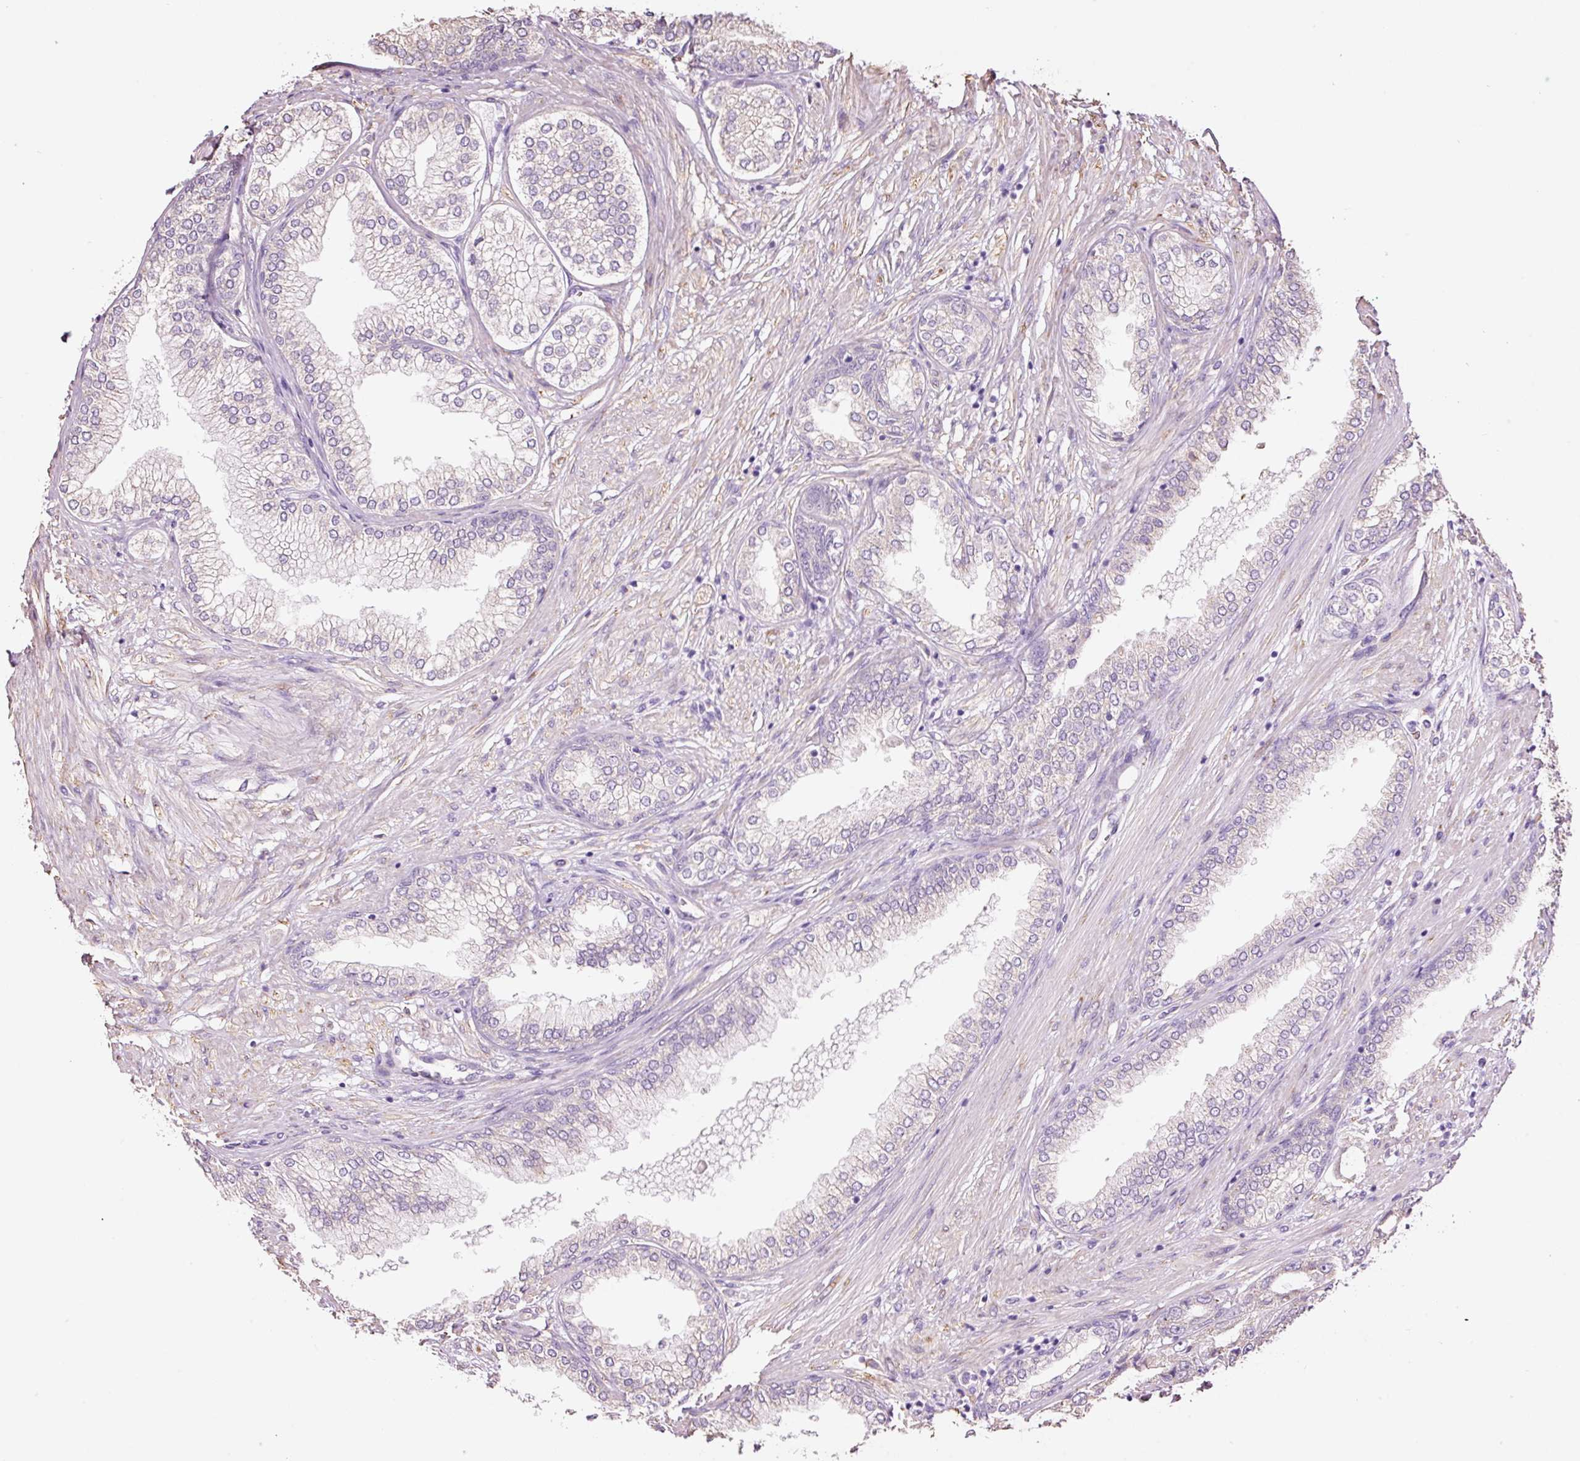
{"staining": {"intensity": "moderate", "quantity": "<25%", "location": "cytoplasmic/membranous"}, "tissue": "prostate cancer", "cell_type": "Tumor cells", "image_type": "cancer", "snomed": [{"axis": "morphology", "description": "Adenocarcinoma, High grade"}, {"axis": "topography", "description": "Prostate"}], "caption": "Moderate cytoplasmic/membranous expression for a protein is seen in approximately <25% of tumor cells of prostate high-grade adenocarcinoma using IHC.", "gene": "GCG", "patient": {"sex": "male", "age": 71}}